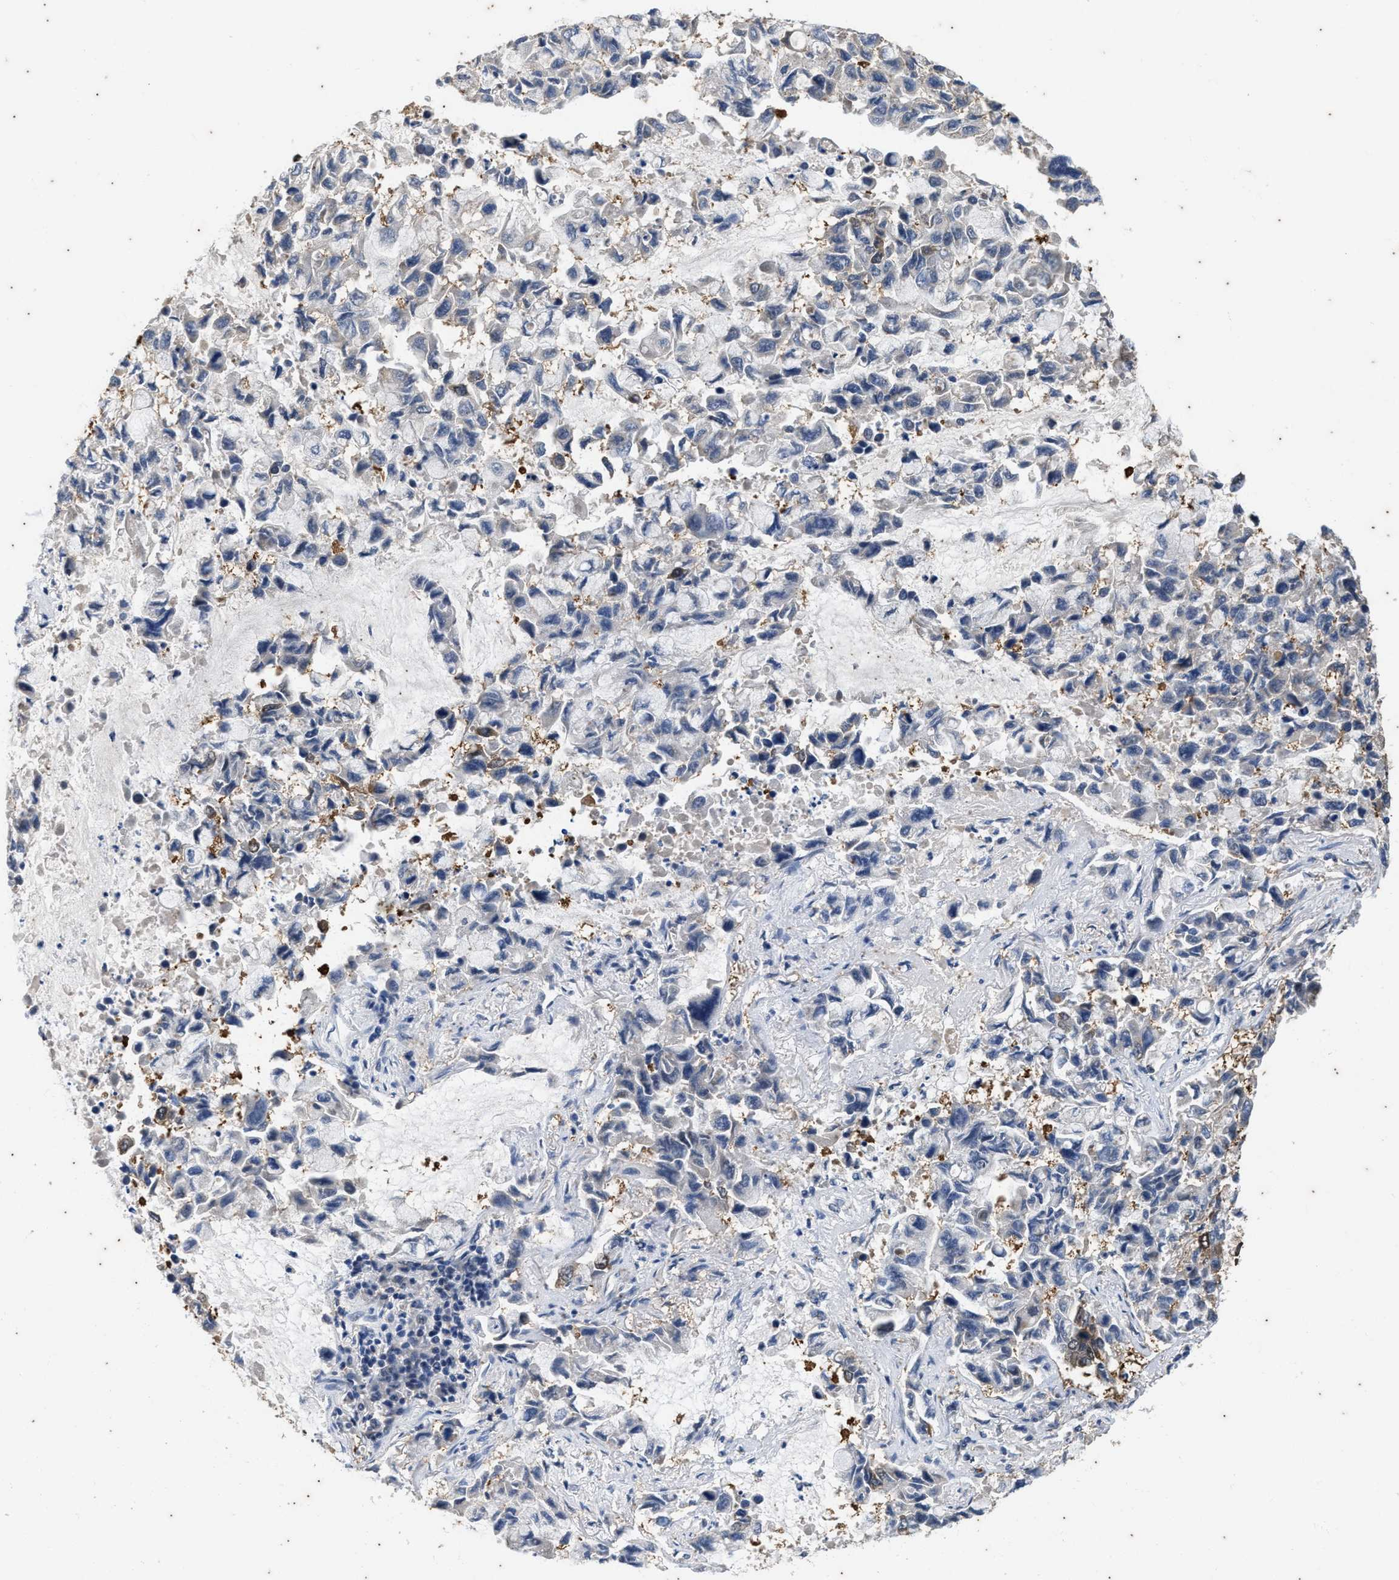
{"staining": {"intensity": "moderate", "quantity": "25%-75%", "location": "cytoplasmic/membranous"}, "tissue": "lung cancer", "cell_type": "Tumor cells", "image_type": "cancer", "snomed": [{"axis": "morphology", "description": "Adenocarcinoma, NOS"}, {"axis": "topography", "description": "Lung"}], "caption": "High-power microscopy captured an immunohistochemistry photomicrograph of lung adenocarcinoma, revealing moderate cytoplasmic/membranous staining in approximately 25%-75% of tumor cells. (brown staining indicates protein expression, while blue staining denotes nuclei).", "gene": "COX19", "patient": {"sex": "male", "age": 64}}